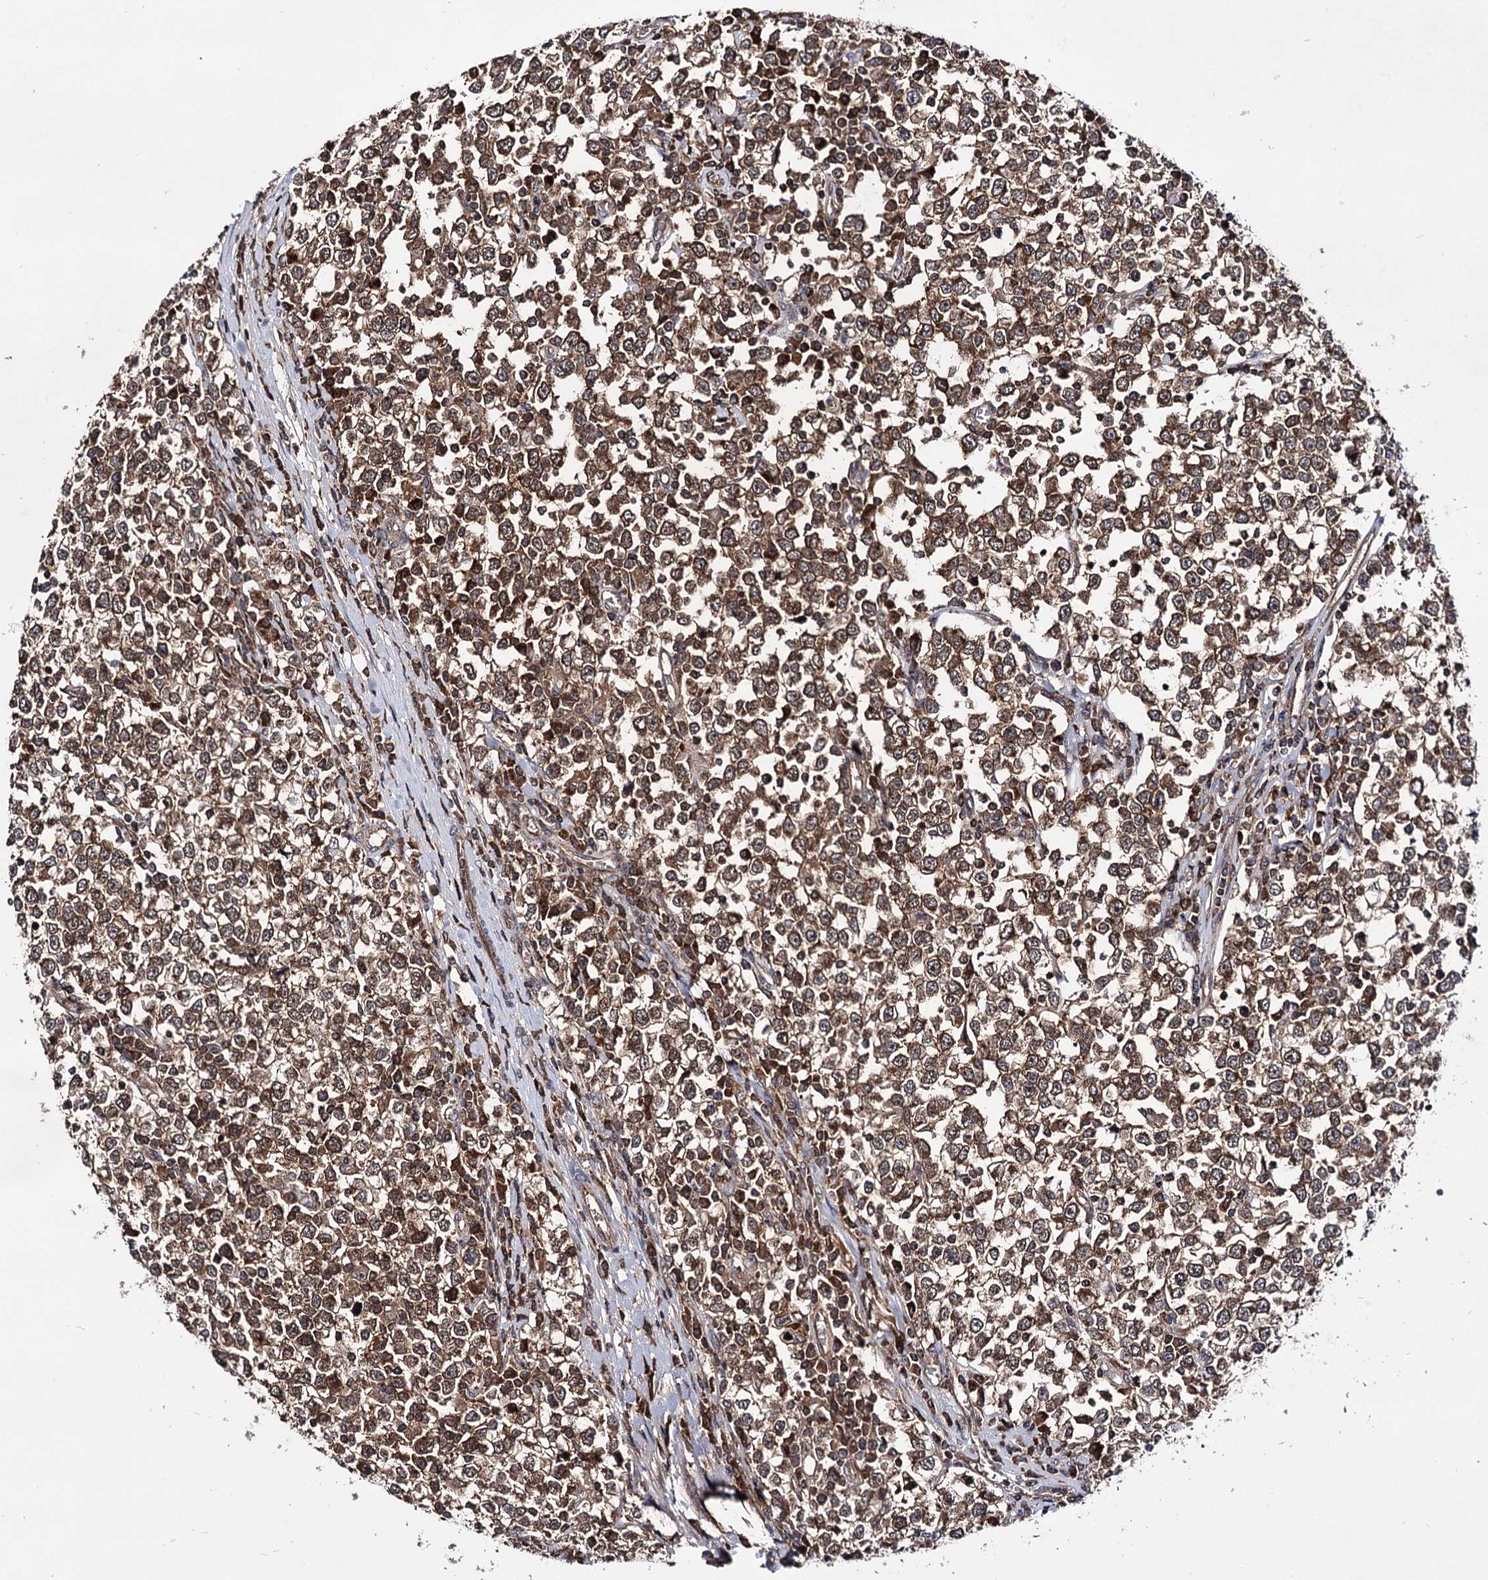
{"staining": {"intensity": "moderate", "quantity": ">75%", "location": "cytoplasmic/membranous,nuclear"}, "tissue": "testis cancer", "cell_type": "Tumor cells", "image_type": "cancer", "snomed": [{"axis": "morphology", "description": "Seminoma, NOS"}, {"axis": "topography", "description": "Testis"}], "caption": "Protein staining exhibits moderate cytoplasmic/membranous and nuclear positivity in approximately >75% of tumor cells in testis cancer. Ihc stains the protein in brown and the nuclei are stained blue.", "gene": "MICAL2", "patient": {"sex": "male", "age": 65}}